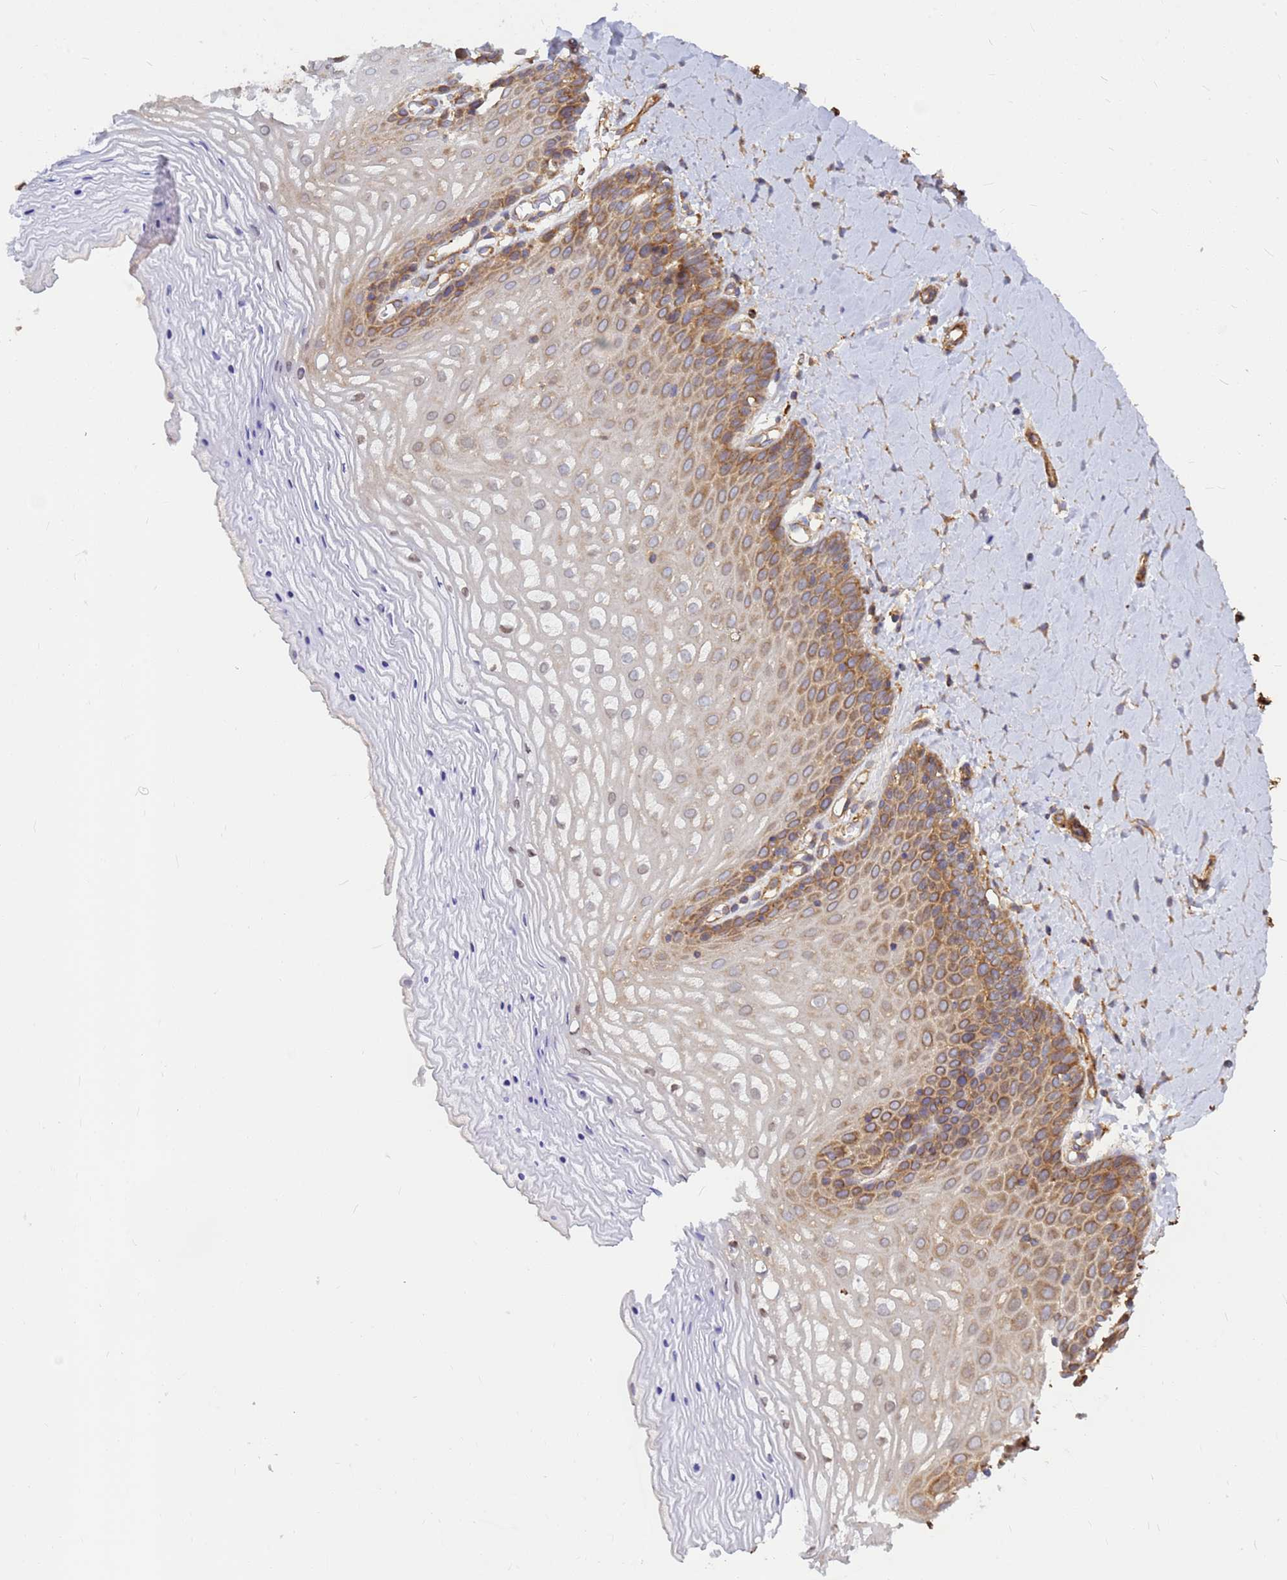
{"staining": {"intensity": "moderate", "quantity": "25%-75%", "location": "cytoplasmic/membranous"}, "tissue": "vagina", "cell_type": "Squamous epithelial cells", "image_type": "normal", "snomed": [{"axis": "morphology", "description": "Normal tissue, NOS"}, {"axis": "topography", "description": "Vagina"}], "caption": "Protein expression analysis of normal vagina shows moderate cytoplasmic/membranous positivity in about 25%-75% of squamous epithelial cells. Using DAB (brown) and hematoxylin (blue) stains, captured at high magnification using brightfield microscopy.", "gene": "C2CD5", "patient": {"sex": "female", "age": 65}}